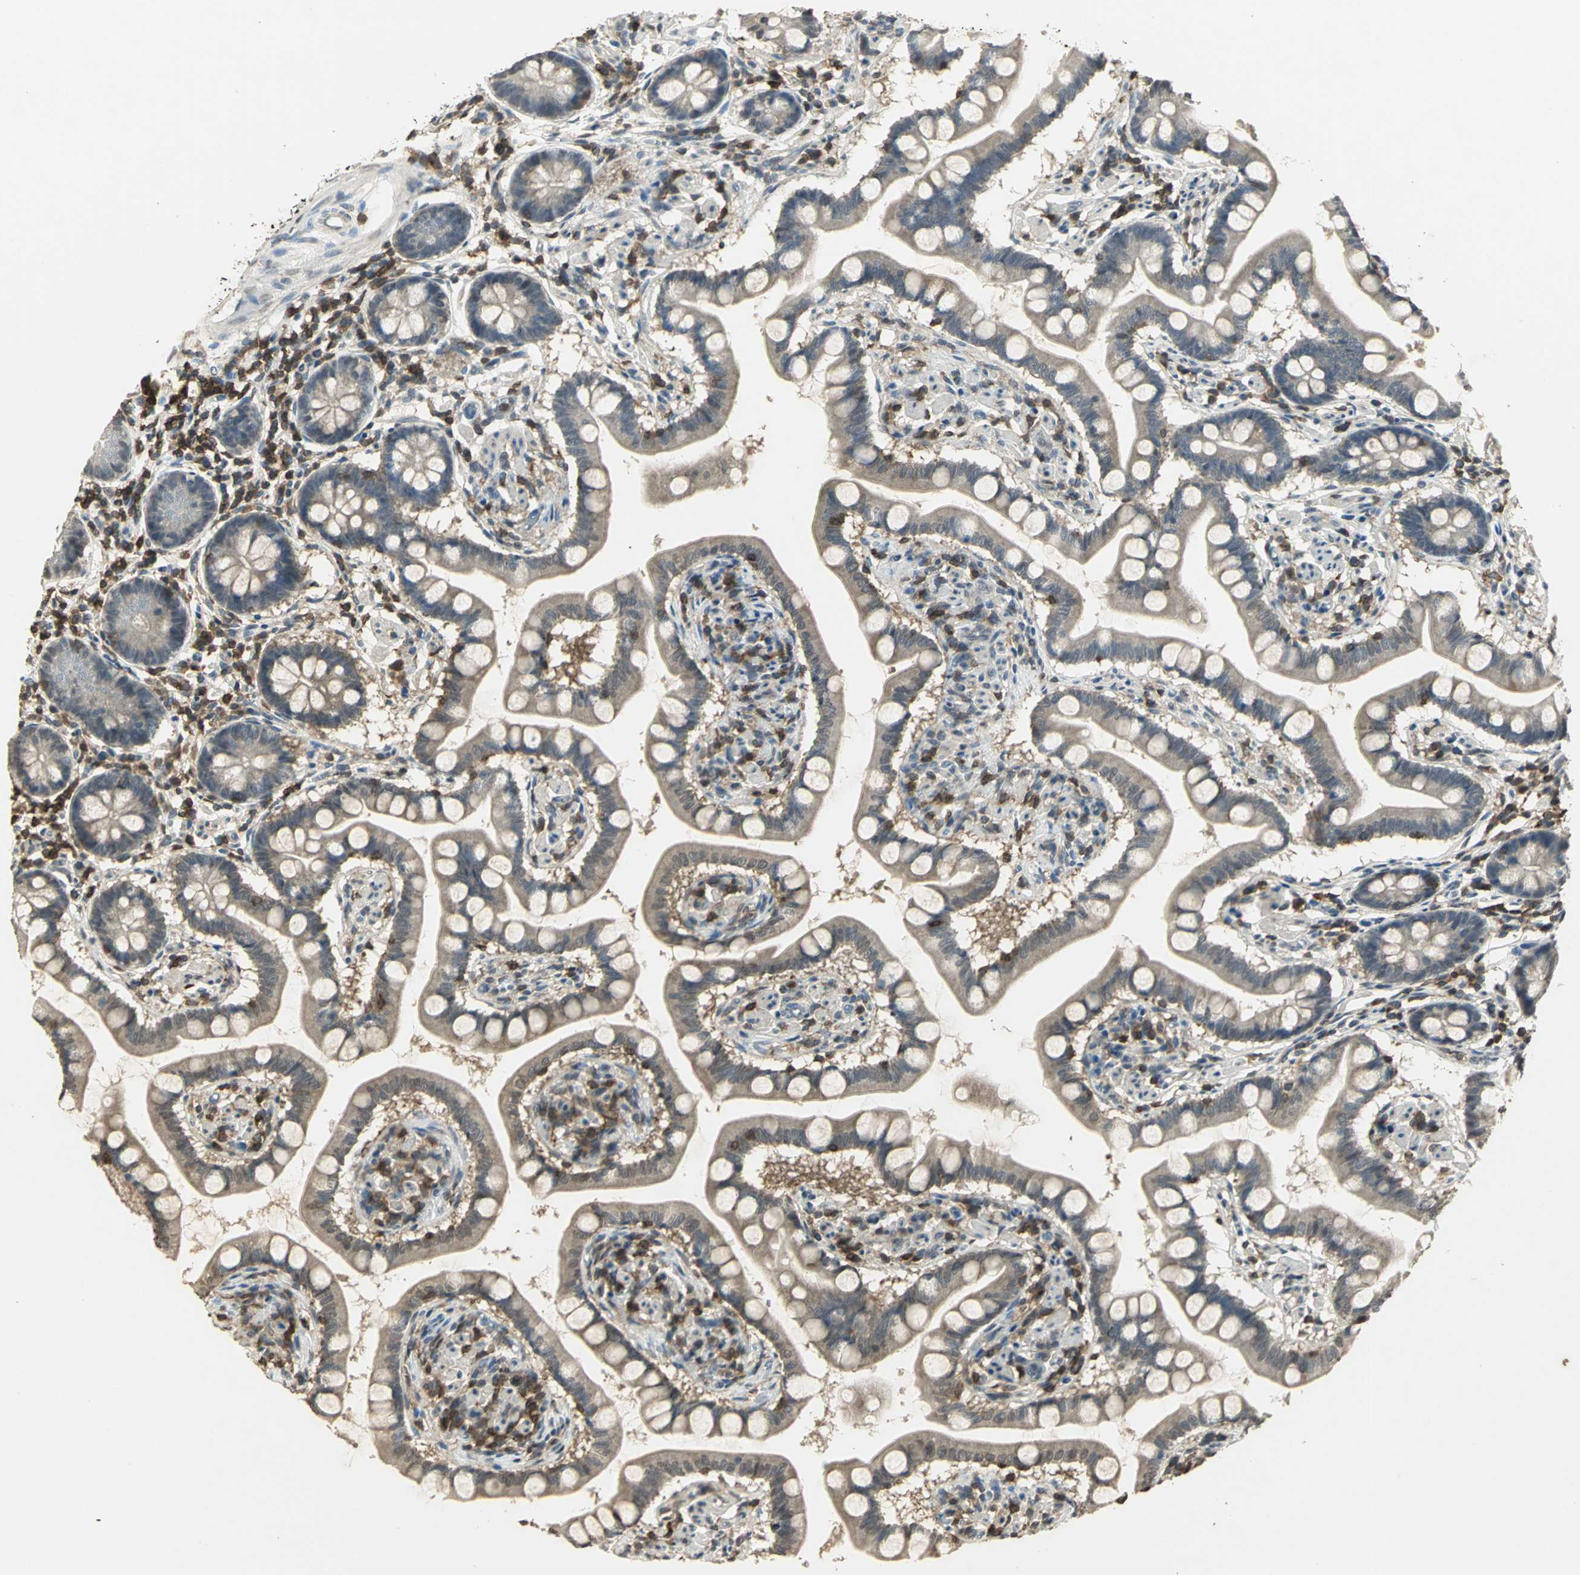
{"staining": {"intensity": "weak", "quantity": "<25%", "location": "cytoplasmic/membranous"}, "tissue": "small intestine", "cell_type": "Glandular cells", "image_type": "normal", "snomed": [{"axis": "morphology", "description": "Normal tissue, NOS"}, {"axis": "topography", "description": "Small intestine"}], "caption": "Glandular cells show no significant positivity in normal small intestine.", "gene": "IL16", "patient": {"sex": "male", "age": 41}}